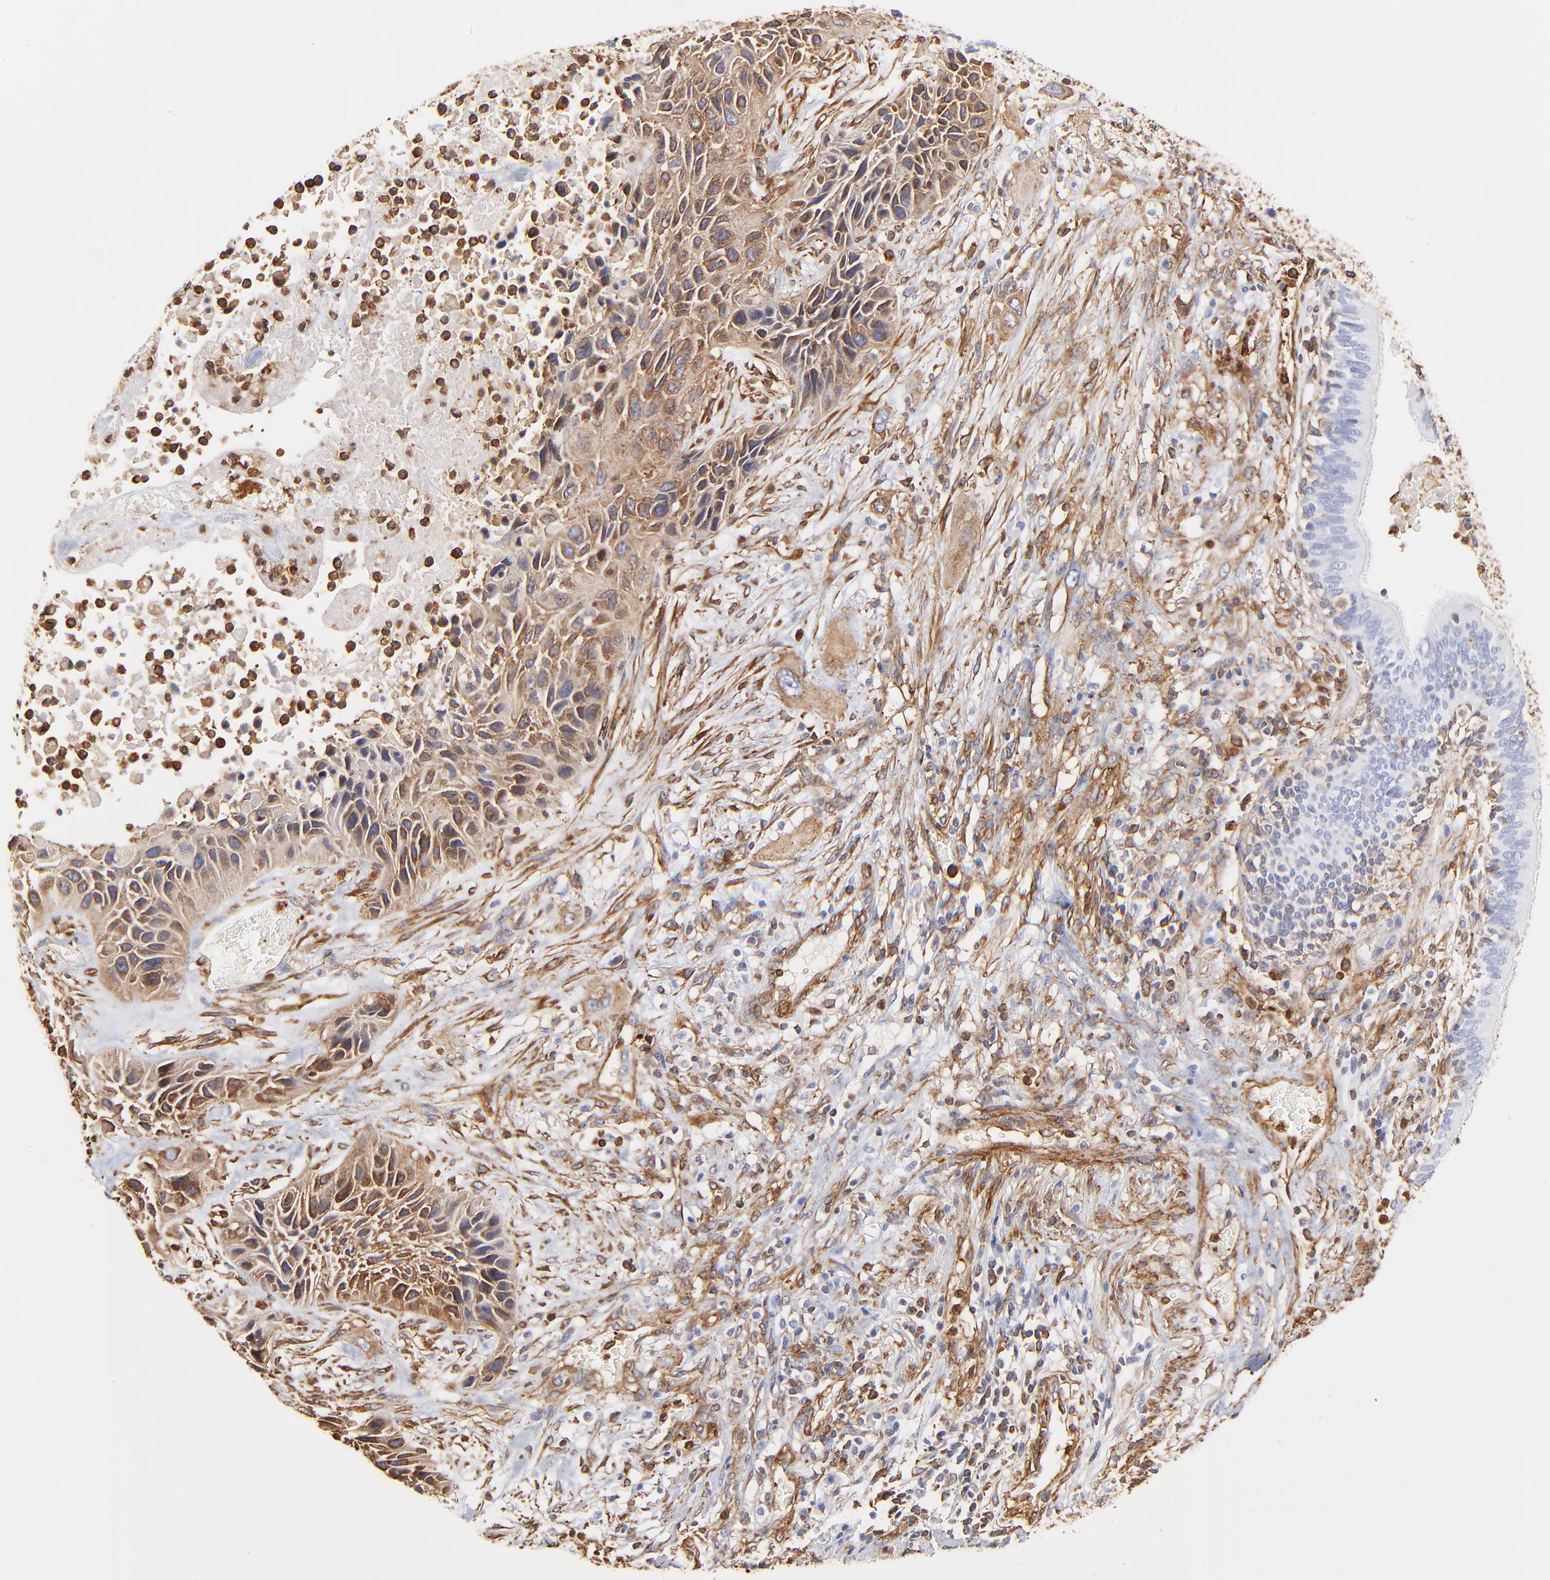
{"staining": {"intensity": "strong", "quantity": ">75%", "location": "cytoplasmic/membranous"}, "tissue": "lung cancer", "cell_type": "Tumor cells", "image_type": "cancer", "snomed": [{"axis": "morphology", "description": "Squamous cell carcinoma, NOS"}, {"axis": "topography", "description": "Lung"}], "caption": "Lung cancer (squamous cell carcinoma) tissue displays strong cytoplasmic/membranous positivity in about >75% of tumor cells (DAB (3,3'-diaminobenzidine) = brown stain, brightfield microscopy at high magnification).", "gene": "FLNA", "patient": {"sex": "female", "age": 76}}